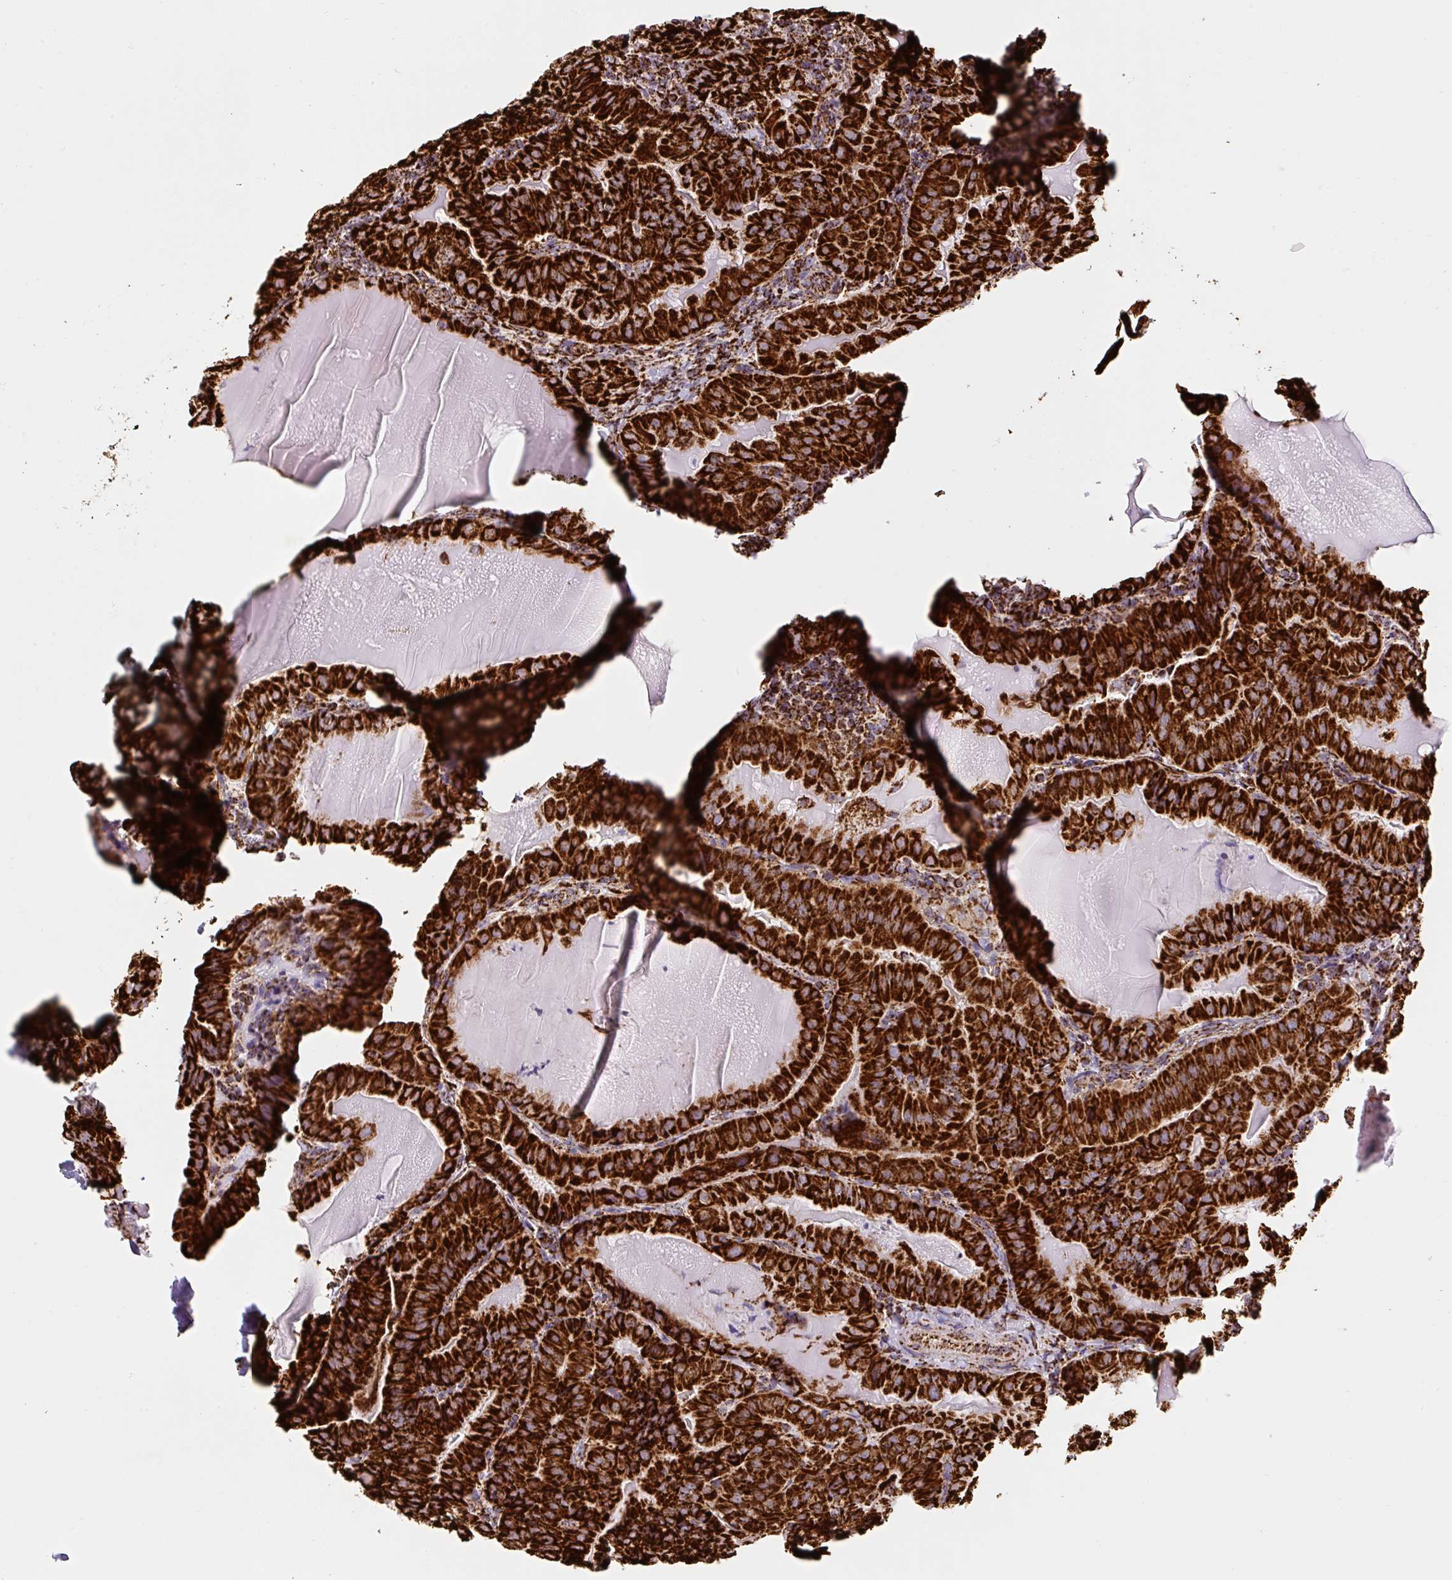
{"staining": {"intensity": "strong", "quantity": ">75%", "location": "cytoplasmic/membranous"}, "tissue": "thyroid cancer", "cell_type": "Tumor cells", "image_type": "cancer", "snomed": [{"axis": "morphology", "description": "Papillary adenocarcinoma, NOS"}, {"axis": "topography", "description": "Thyroid gland"}], "caption": "Strong cytoplasmic/membranous protein positivity is identified in approximately >75% of tumor cells in thyroid cancer (papillary adenocarcinoma).", "gene": "ATP5F1A", "patient": {"sex": "female", "age": 68}}